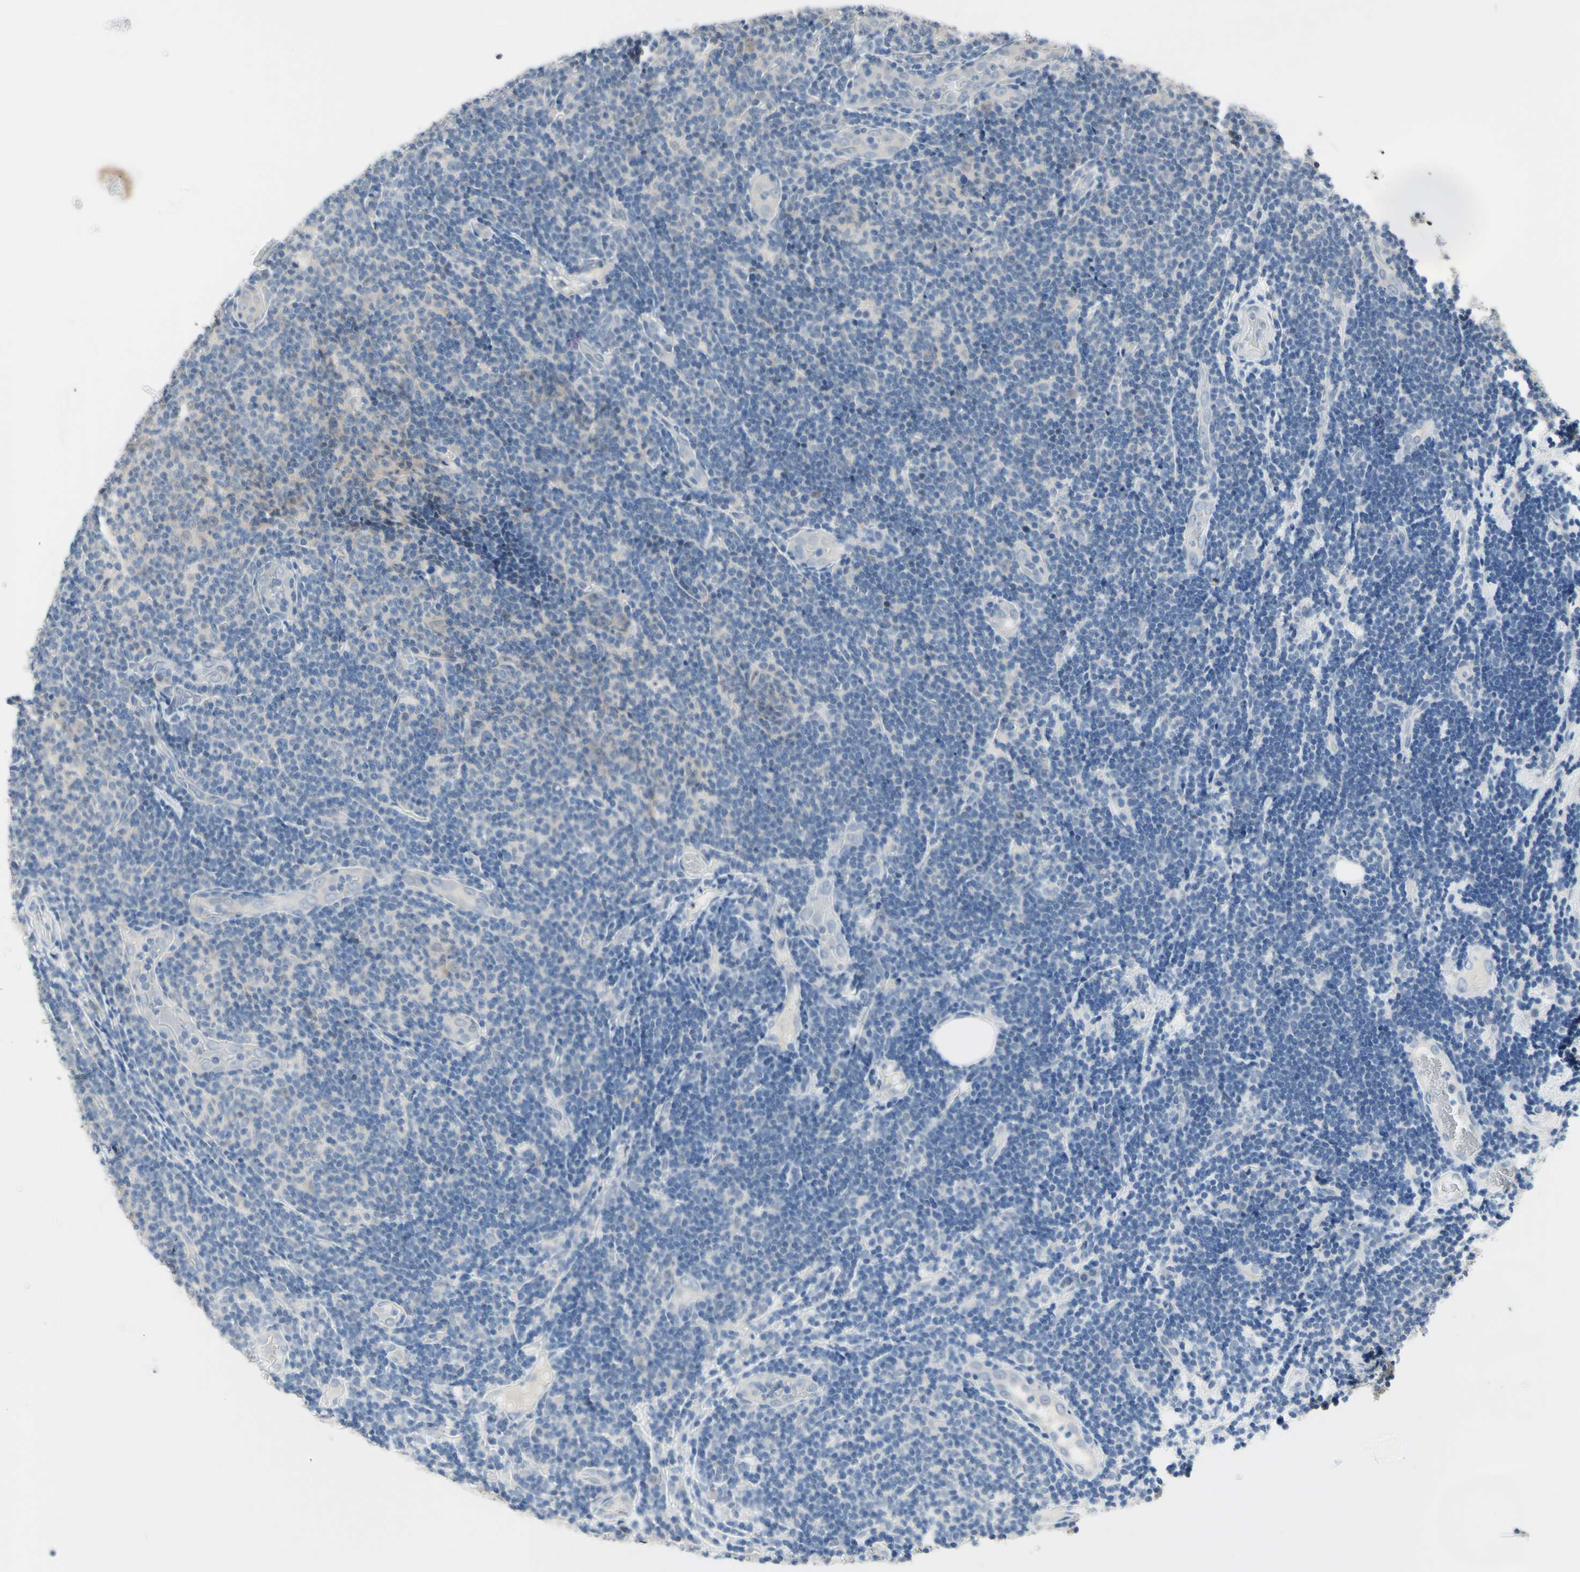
{"staining": {"intensity": "negative", "quantity": "none", "location": "none"}, "tissue": "lymphoma", "cell_type": "Tumor cells", "image_type": "cancer", "snomed": [{"axis": "morphology", "description": "Malignant lymphoma, non-Hodgkin's type, Low grade"}, {"axis": "topography", "description": "Lymph node"}], "caption": "Immunohistochemistry histopathology image of neoplastic tissue: human malignant lymphoma, non-Hodgkin's type (low-grade) stained with DAB demonstrates no significant protein positivity in tumor cells. (IHC, brightfield microscopy, high magnification).", "gene": "HSPA4", "patient": {"sex": "male", "age": 83}}